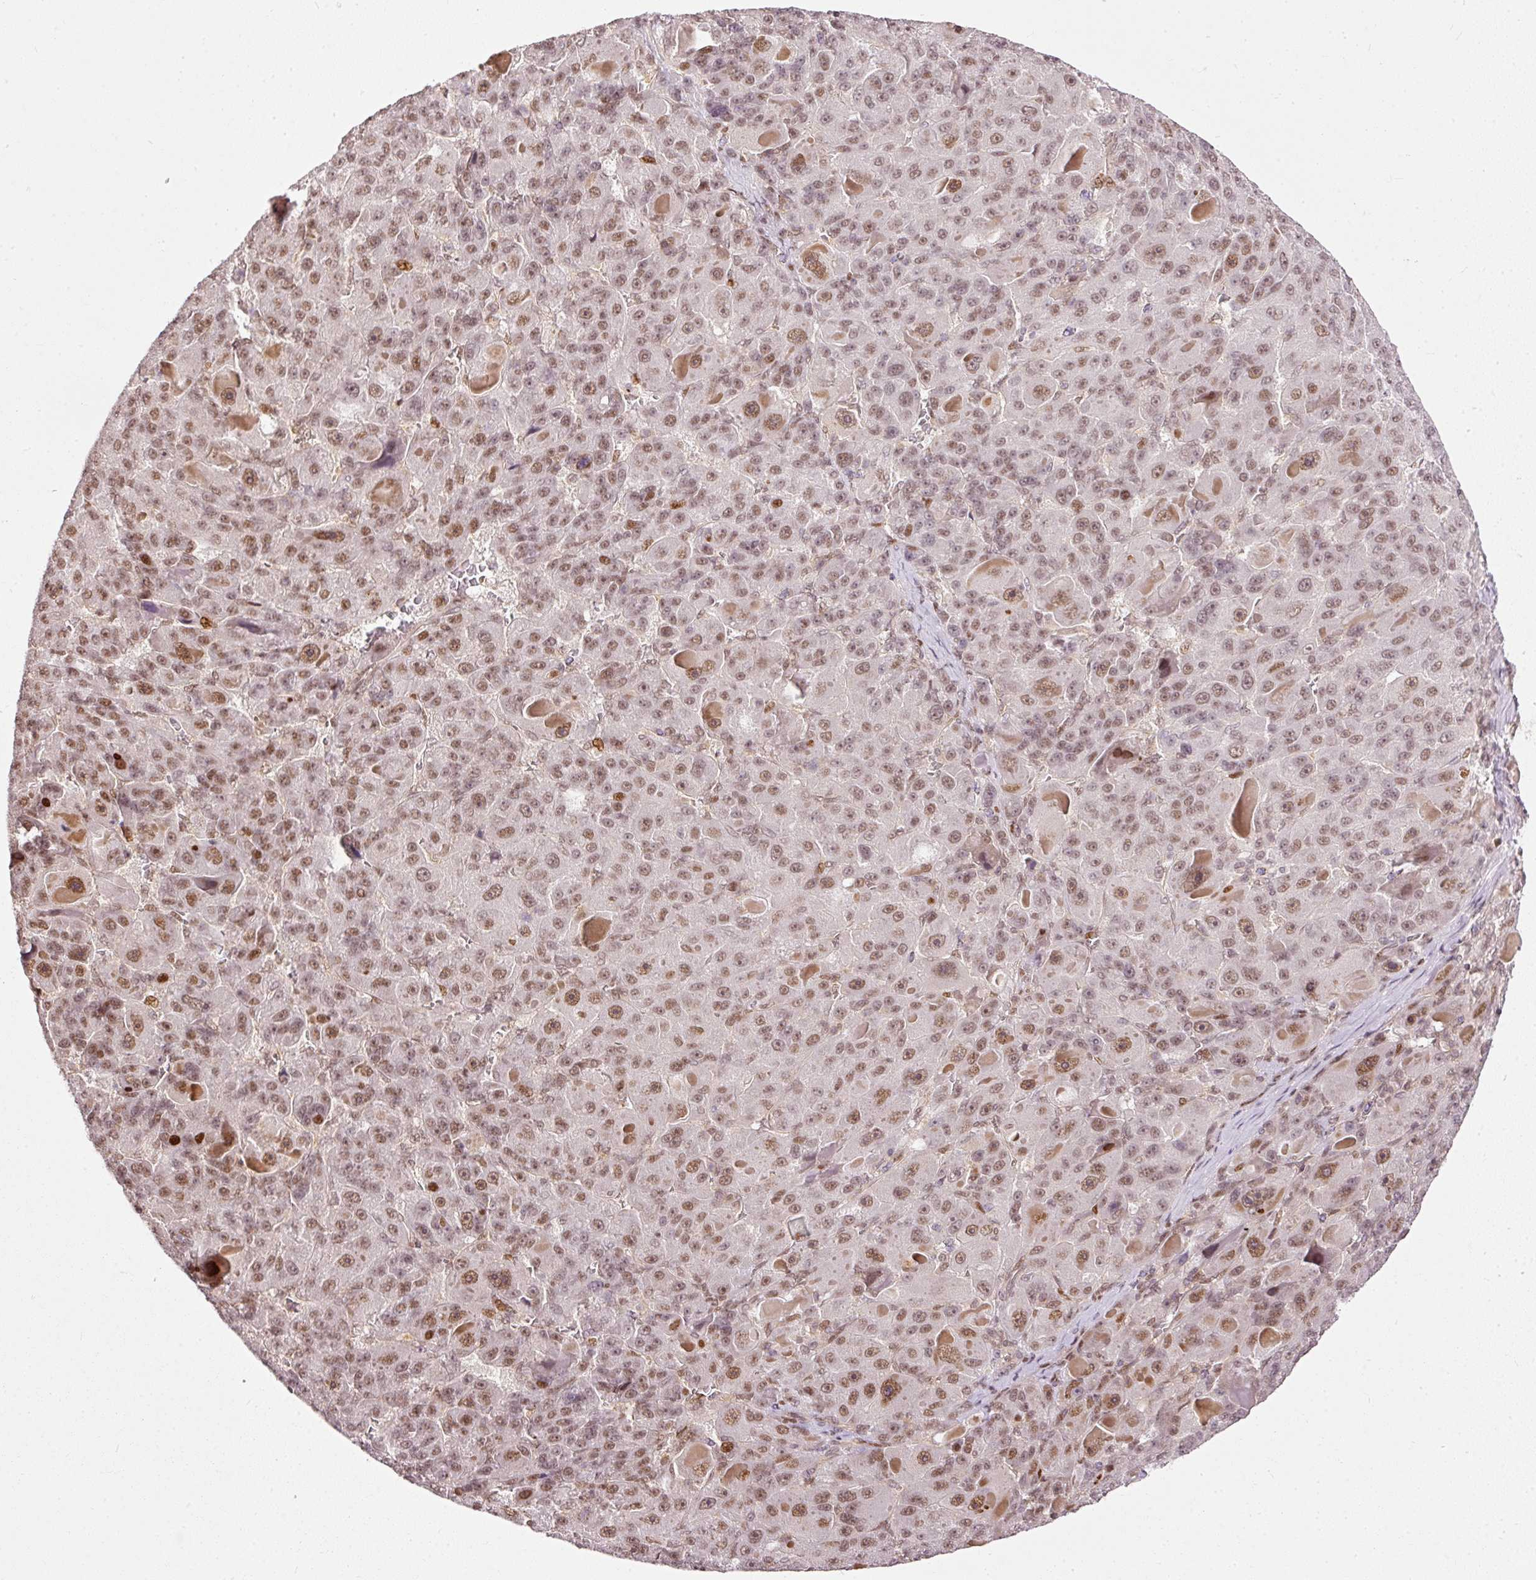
{"staining": {"intensity": "moderate", "quantity": ">75%", "location": "nuclear"}, "tissue": "liver cancer", "cell_type": "Tumor cells", "image_type": "cancer", "snomed": [{"axis": "morphology", "description": "Carcinoma, Hepatocellular, NOS"}, {"axis": "topography", "description": "Liver"}], "caption": "Moderate nuclear staining for a protein is appreciated in approximately >75% of tumor cells of hepatocellular carcinoma (liver) using immunohistochemistry (IHC).", "gene": "ZNF778", "patient": {"sex": "male", "age": 76}}